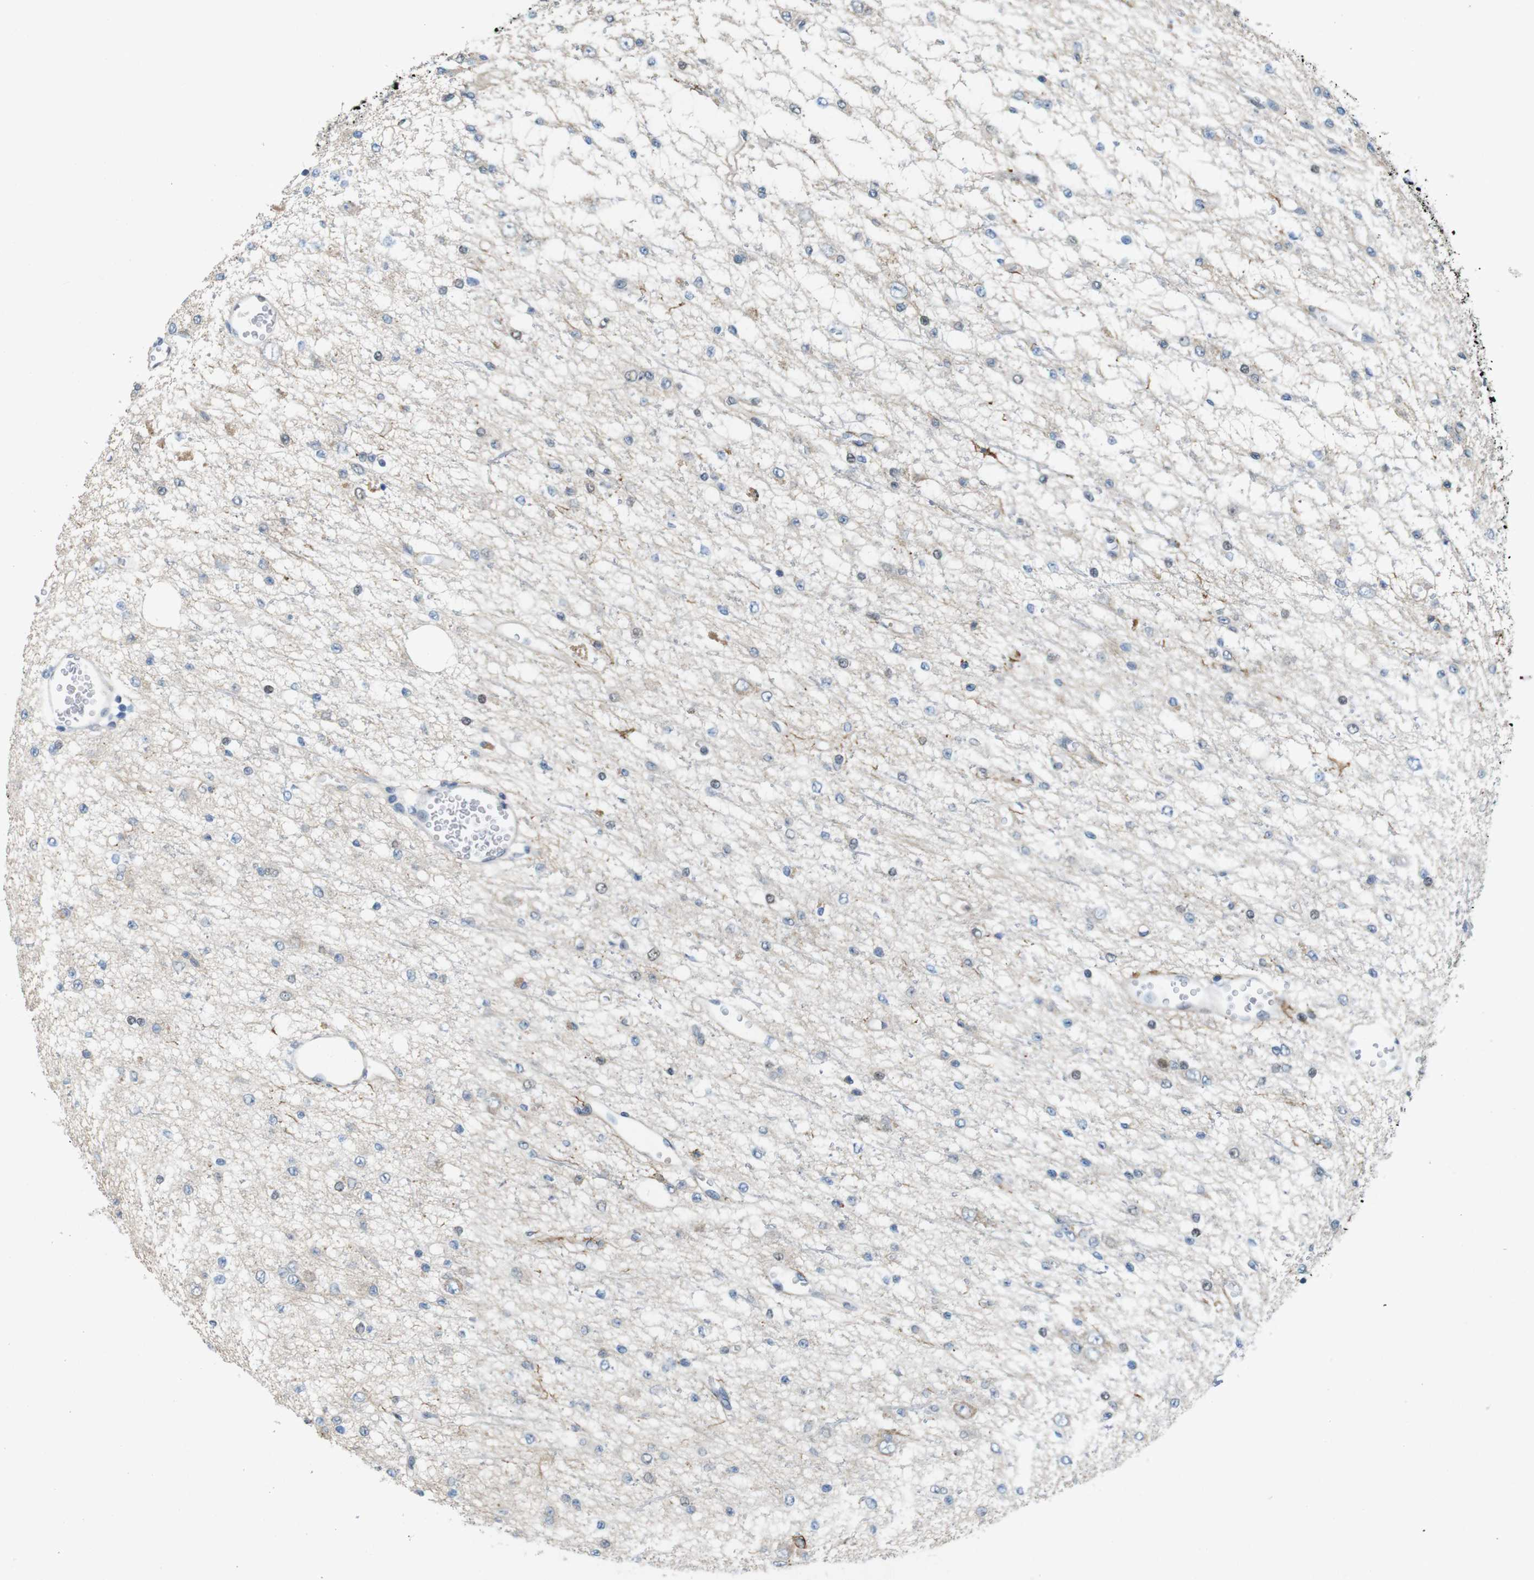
{"staining": {"intensity": "negative", "quantity": "none", "location": "none"}, "tissue": "glioma", "cell_type": "Tumor cells", "image_type": "cancer", "snomed": [{"axis": "morphology", "description": "Glioma, malignant, Low grade"}, {"axis": "topography", "description": "Brain"}], "caption": "This is an immunohistochemistry image of human glioma. There is no positivity in tumor cells.", "gene": "SKI", "patient": {"sex": "male", "age": 38}}